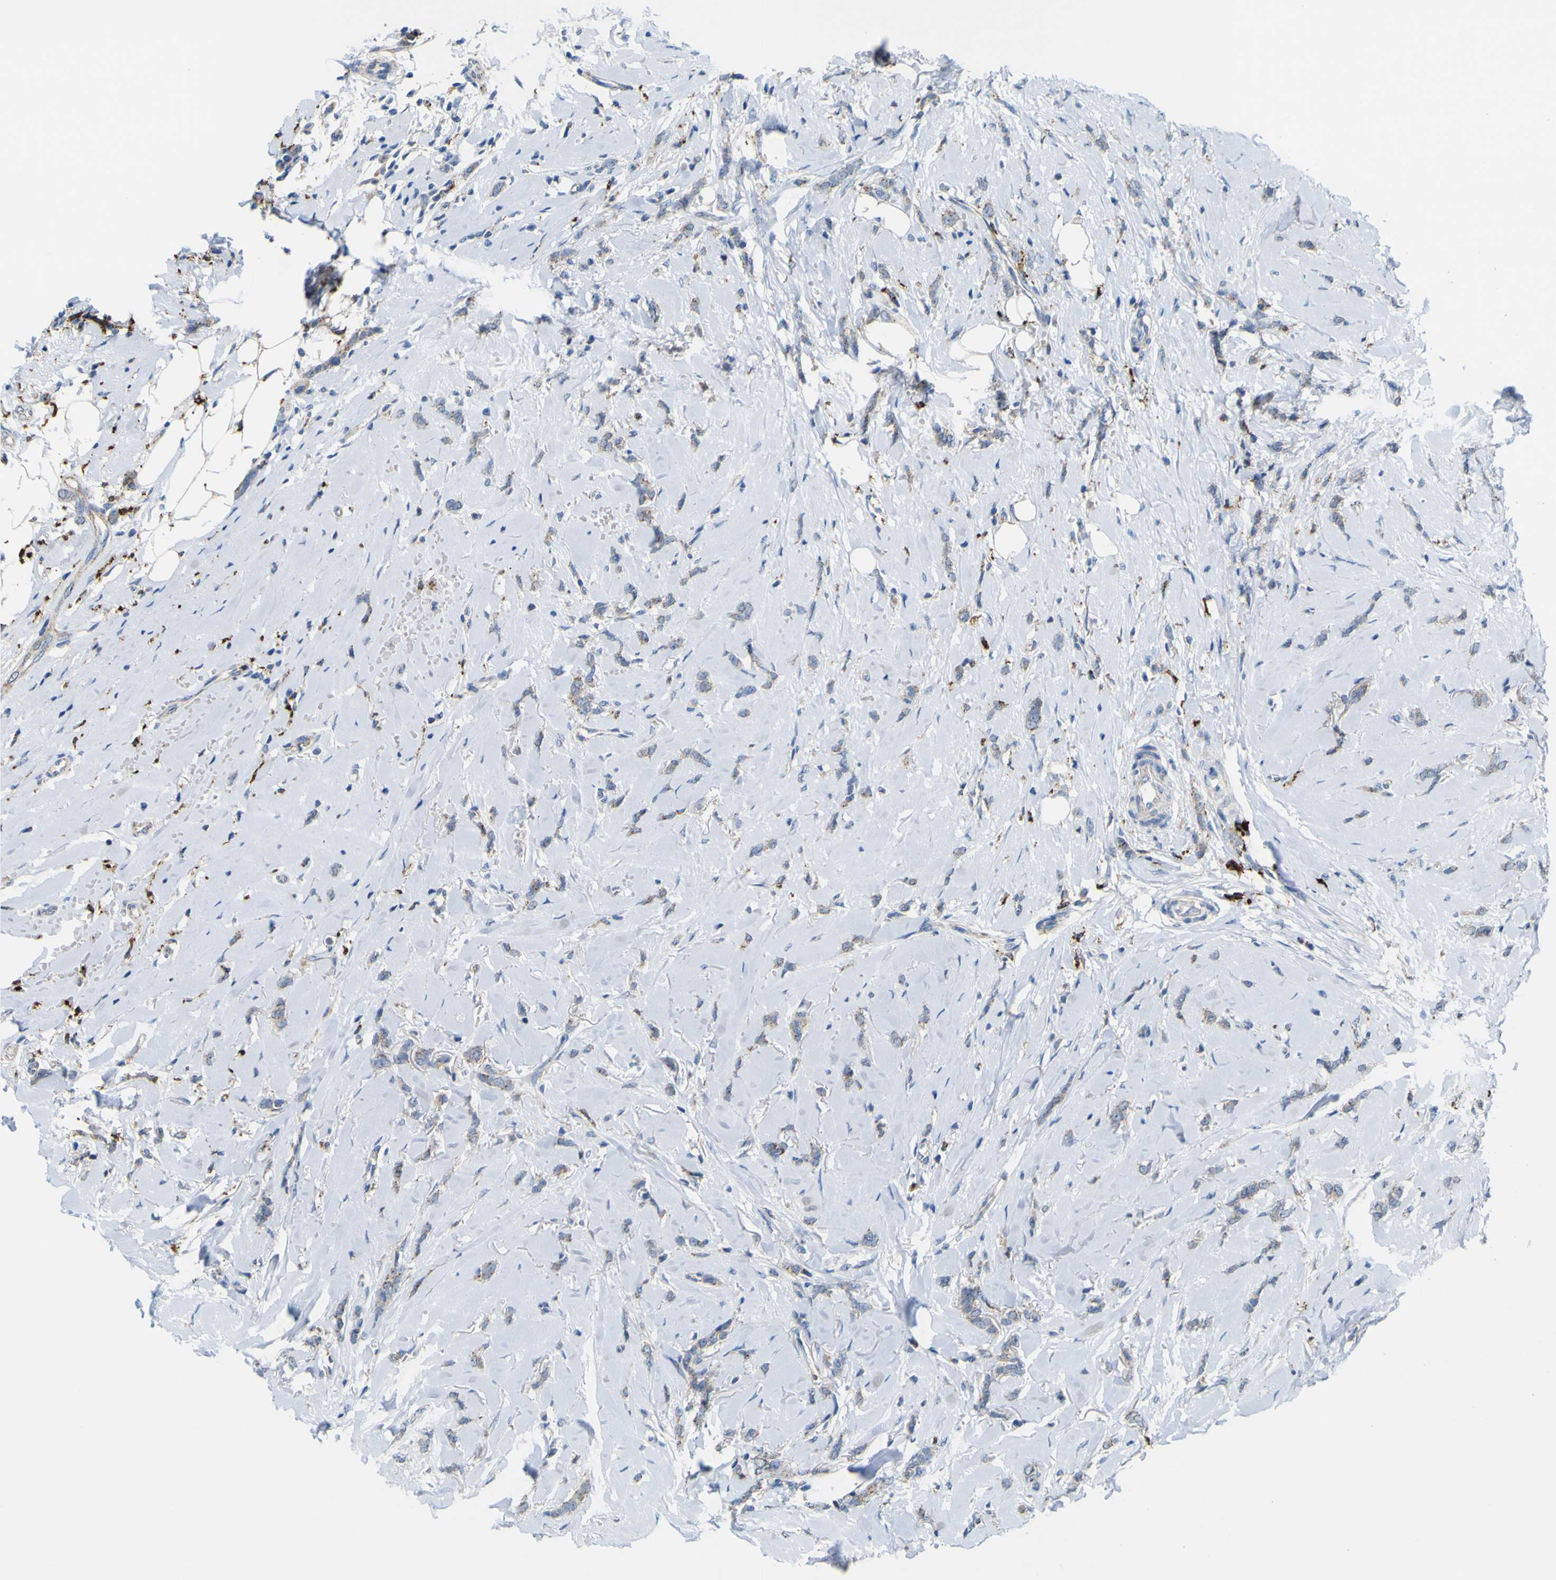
{"staining": {"intensity": "weak", "quantity": "25%-75%", "location": "cytoplasmic/membranous"}, "tissue": "breast cancer", "cell_type": "Tumor cells", "image_type": "cancer", "snomed": [{"axis": "morphology", "description": "Lobular carcinoma"}, {"axis": "topography", "description": "Skin"}, {"axis": "topography", "description": "Breast"}], "caption": "A photomicrograph showing weak cytoplasmic/membranous expression in approximately 25%-75% of tumor cells in breast cancer, as visualized by brown immunohistochemical staining.", "gene": "PLD3", "patient": {"sex": "female", "age": 46}}